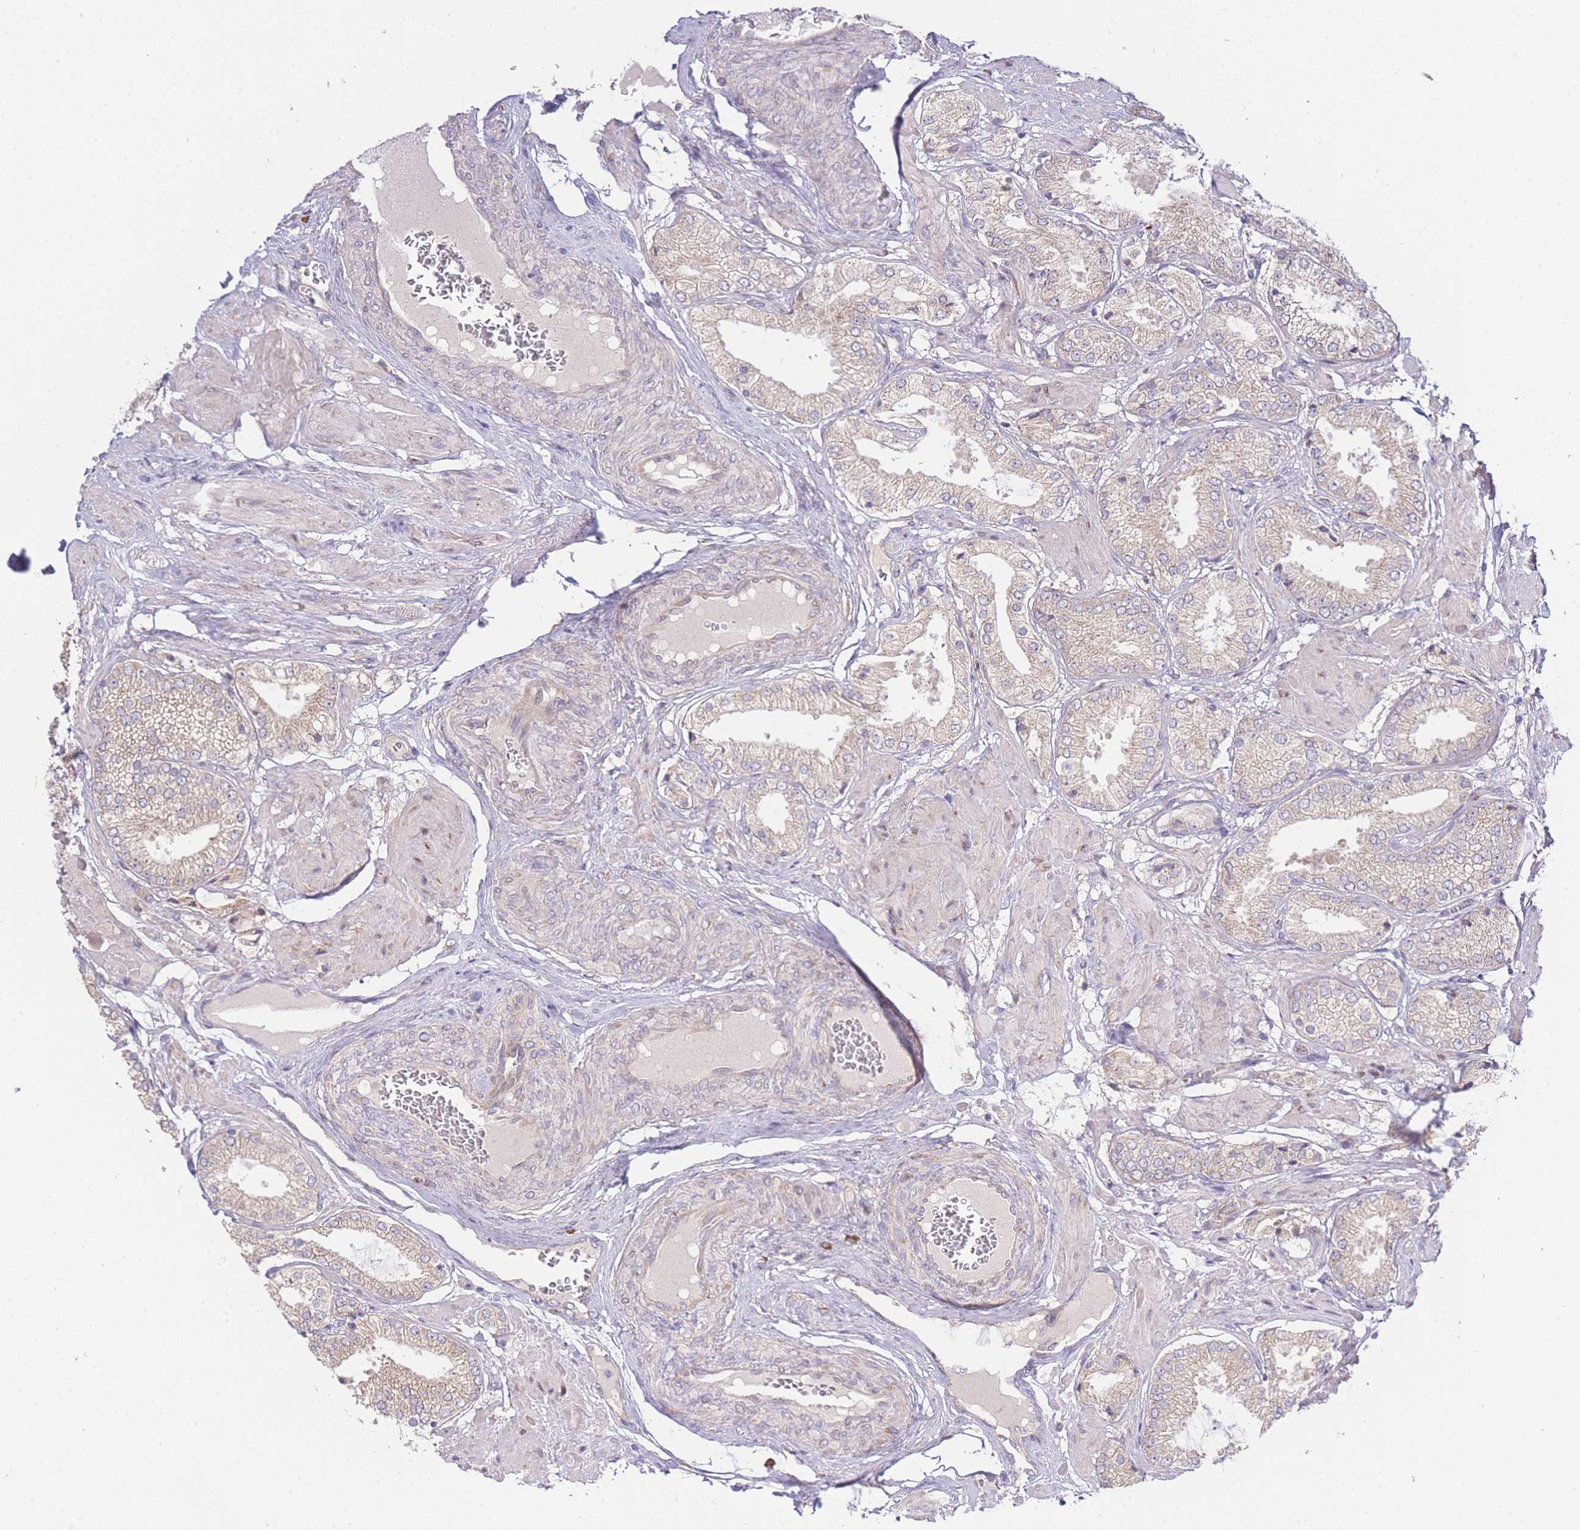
{"staining": {"intensity": "weak", "quantity": "<25%", "location": "cytoplasmic/membranous"}, "tissue": "prostate cancer", "cell_type": "Tumor cells", "image_type": "cancer", "snomed": [{"axis": "morphology", "description": "Adenocarcinoma, High grade"}, {"axis": "topography", "description": "Prostate and seminal vesicle, NOS"}], "caption": "High-grade adenocarcinoma (prostate) was stained to show a protein in brown. There is no significant positivity in tumor cells. (Stains: DAB (3,3'-diaminobenzidine) IHC with hematoxylin counter stain, Microscopy: brightfield microscopy at high magnification).", "gene": "BEX1", "patient": {"sex": "male", "age": 64}}